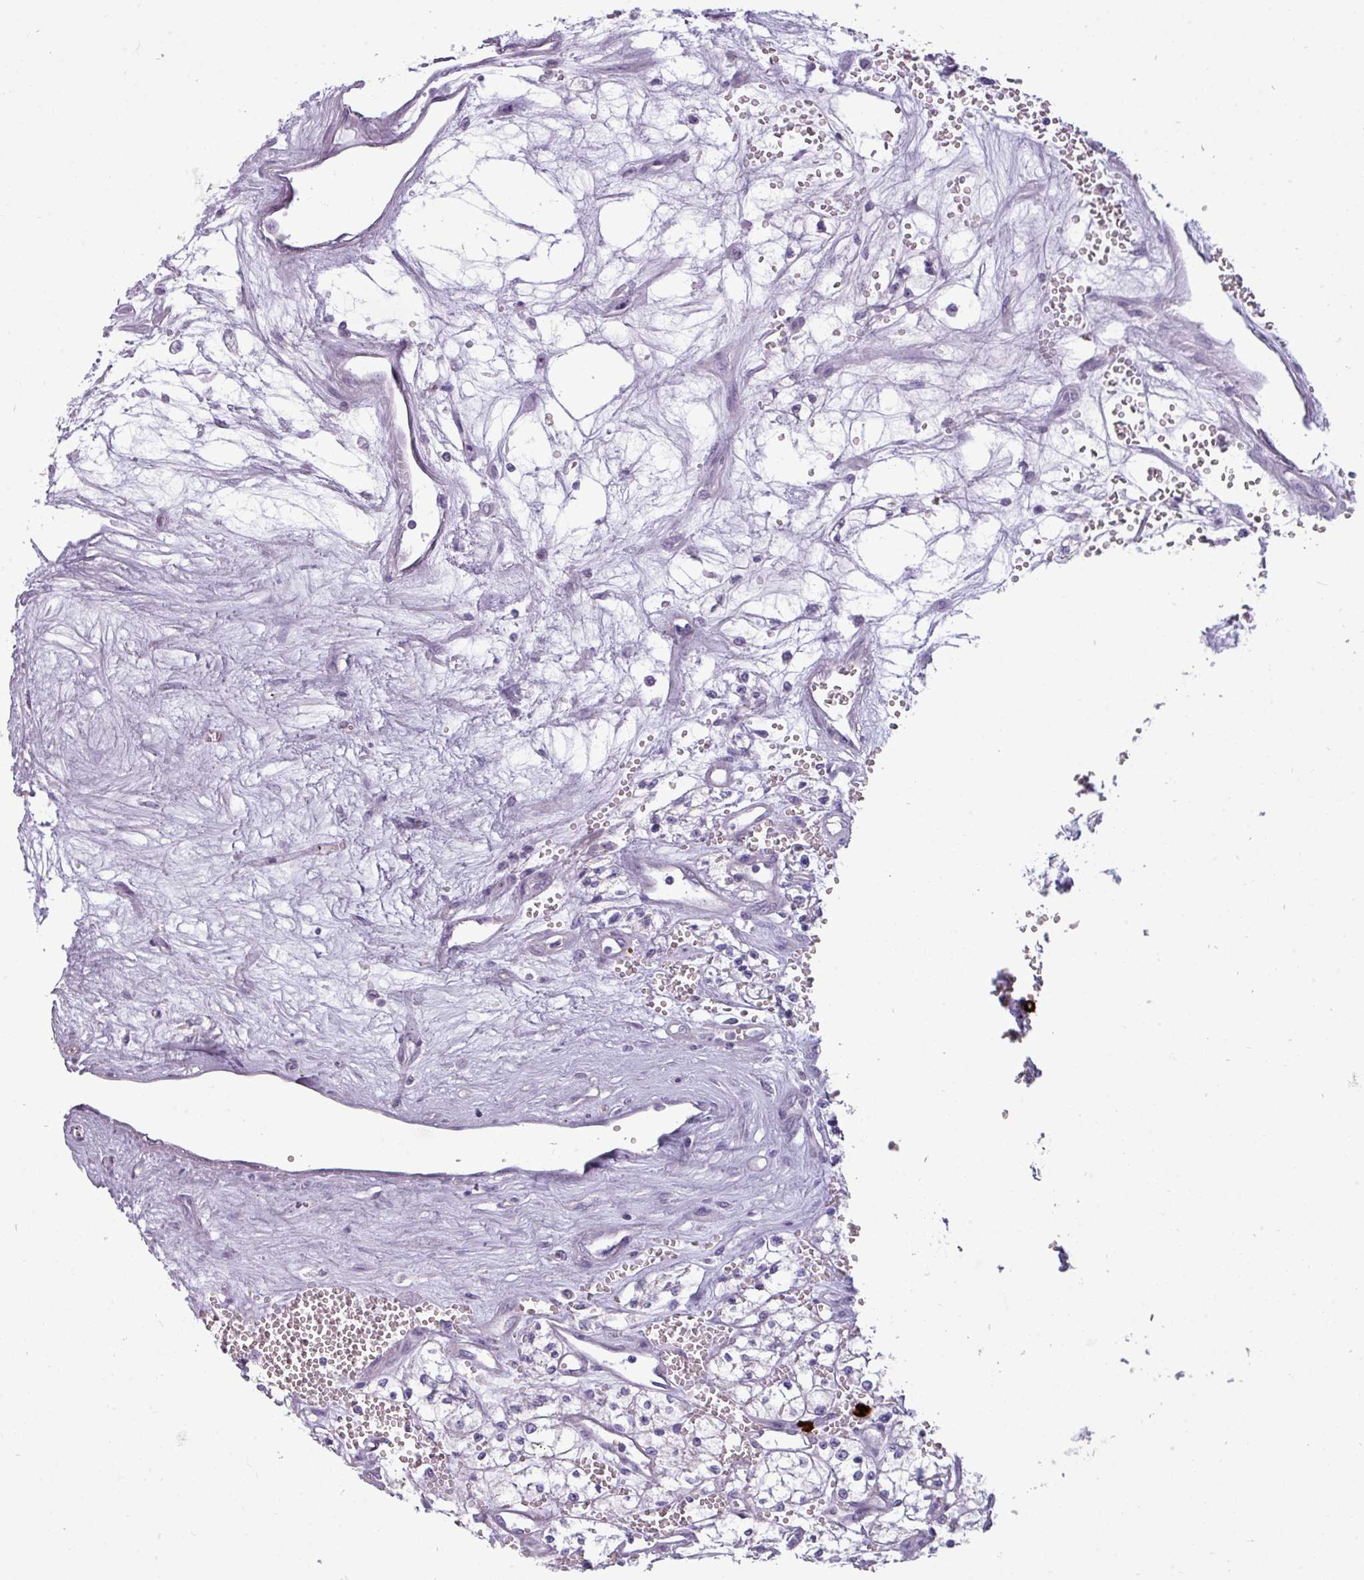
{"staining": {"intensity": "negative", "quantity": "none", "location": "none"}, "tissue": "renal cancer", "cell_type": "Tumor cells", "image_type": "cancer", "snomed": [{"axis": "morphology", "description": "Adenocarcinoma, NOS"}, {"axis": "topography", "description": "Kidney"}], "caption": "Tumor cells are negative for brown protein staining in renal cancer (adenocarcinoma).", "gene": "TRIM39", "patient": {"sex": "male", "age": 59}}